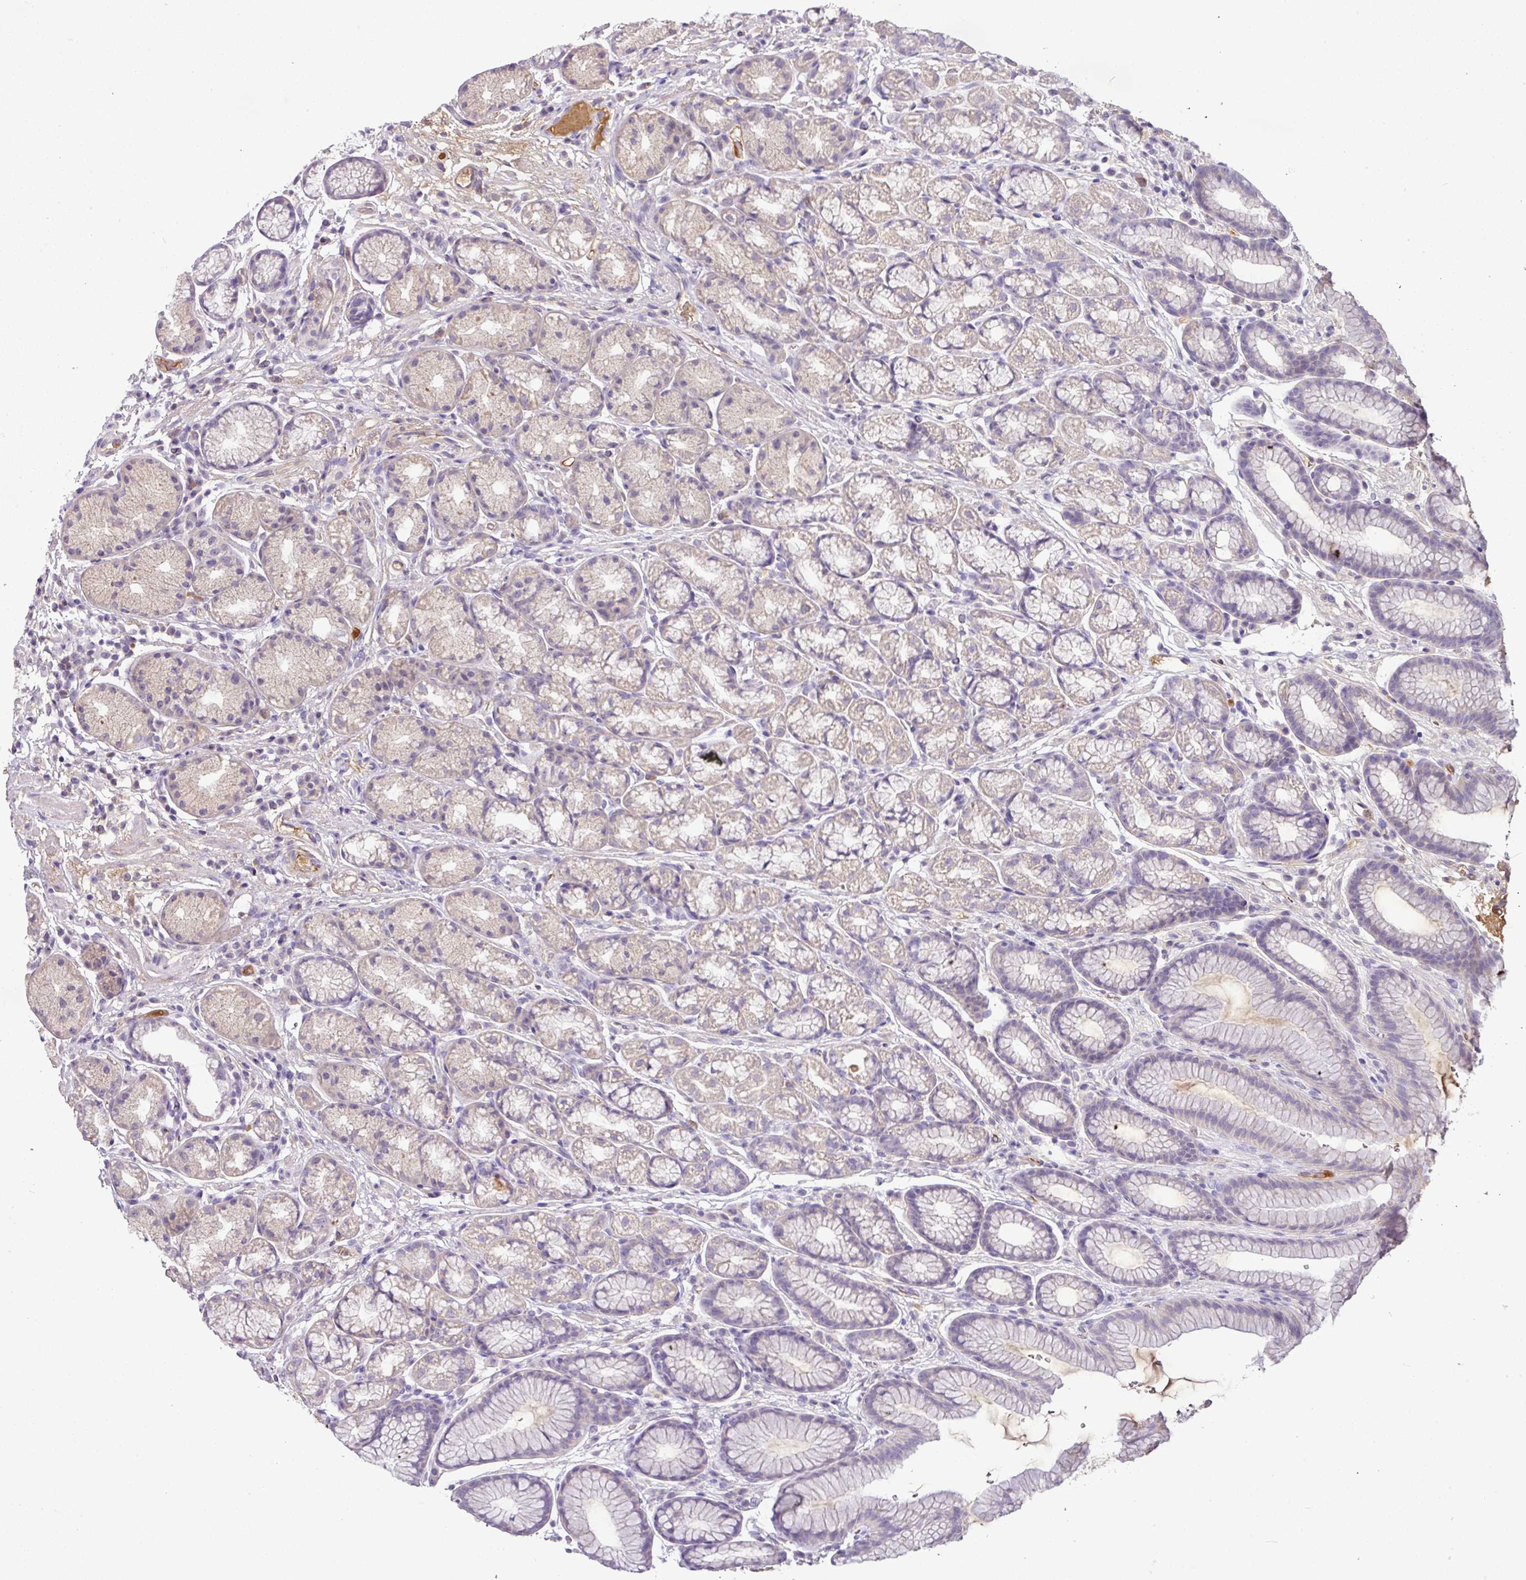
{"staining": {"intensity": "weak", "quantity": "25%-75%", "location": "cytoplasmic/membranous"}, "tissue": "stomach", "cell_type": "Glandular cells", "image_type": "normal", "snomed": [{"axis": "morphology", "description": "Normal tissue, NOS"}, {"axis": "topography", "description": "Stomach, lower"}], "caption": "Normal stomach was stained to show a protein in brown. There is low levels of weak cytoplasmic/membranous expression in about 25%-75% of glandular cells. Nuclei are stained in blue.", "gene": "CAB39L", "patient": {"sex": "male", "age": 67}}